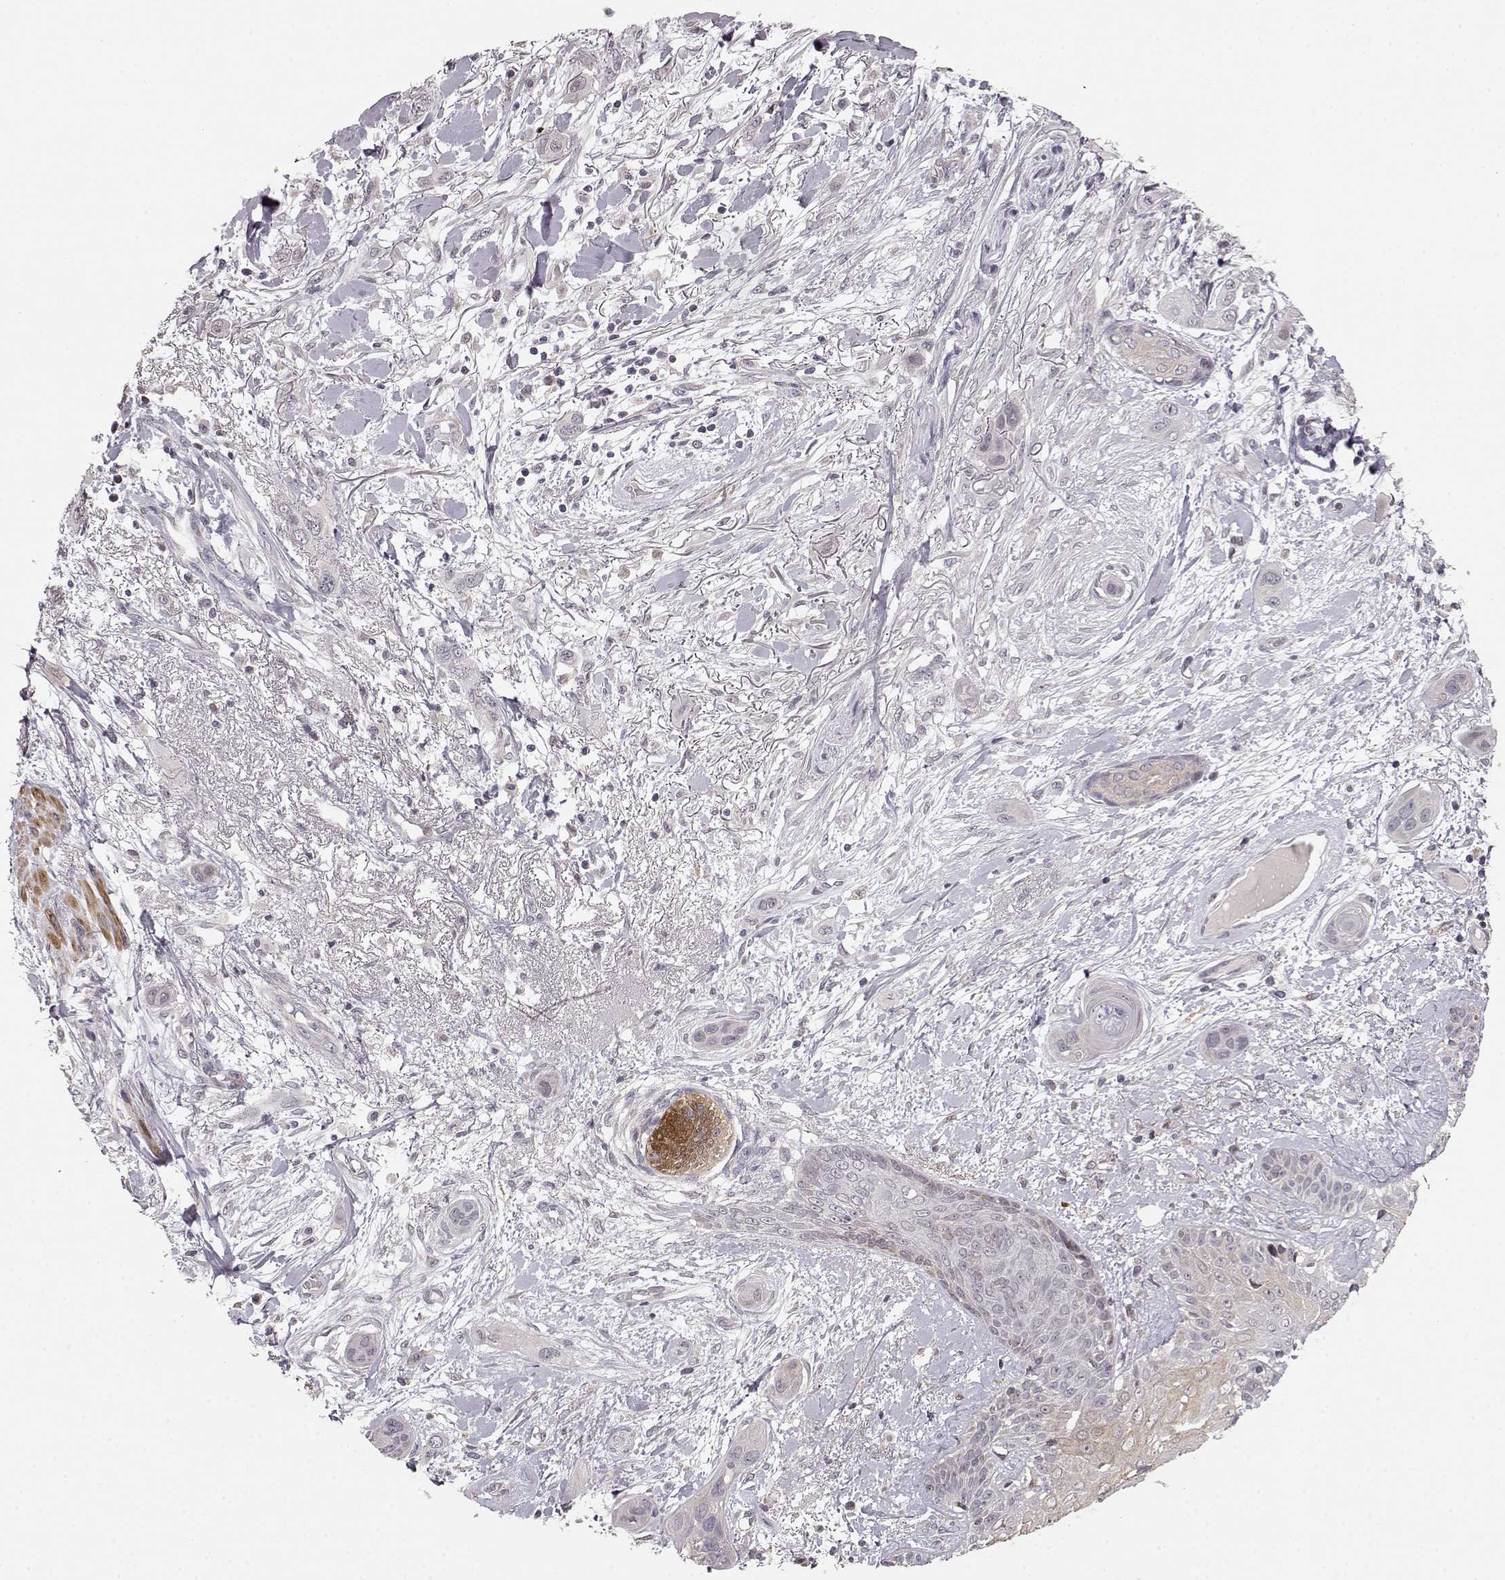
{"staining": {"intensity": "negative", "quantity": "none", "location": "none"}, "tissue": "skin cancer", "cell_type": "Tumor cells", "image_type": "cancer", "snomed": [{"axis": "morphology", "description": "Squamous cell carcinoma, NOS"}, {"axis": "topography", "description": "Skin"}], "caption": "IHC histopathology image of neoplastic tissue: human skin squamous cell carcinoma stained with DAB (3,3'-diaminobenzidine) reveals no significant protein positivity in tumor cells. (IHC, brightfield microscopy, high magnification).", "gene": "BACH2", "patient": {"sex": "male", "age": 79}}